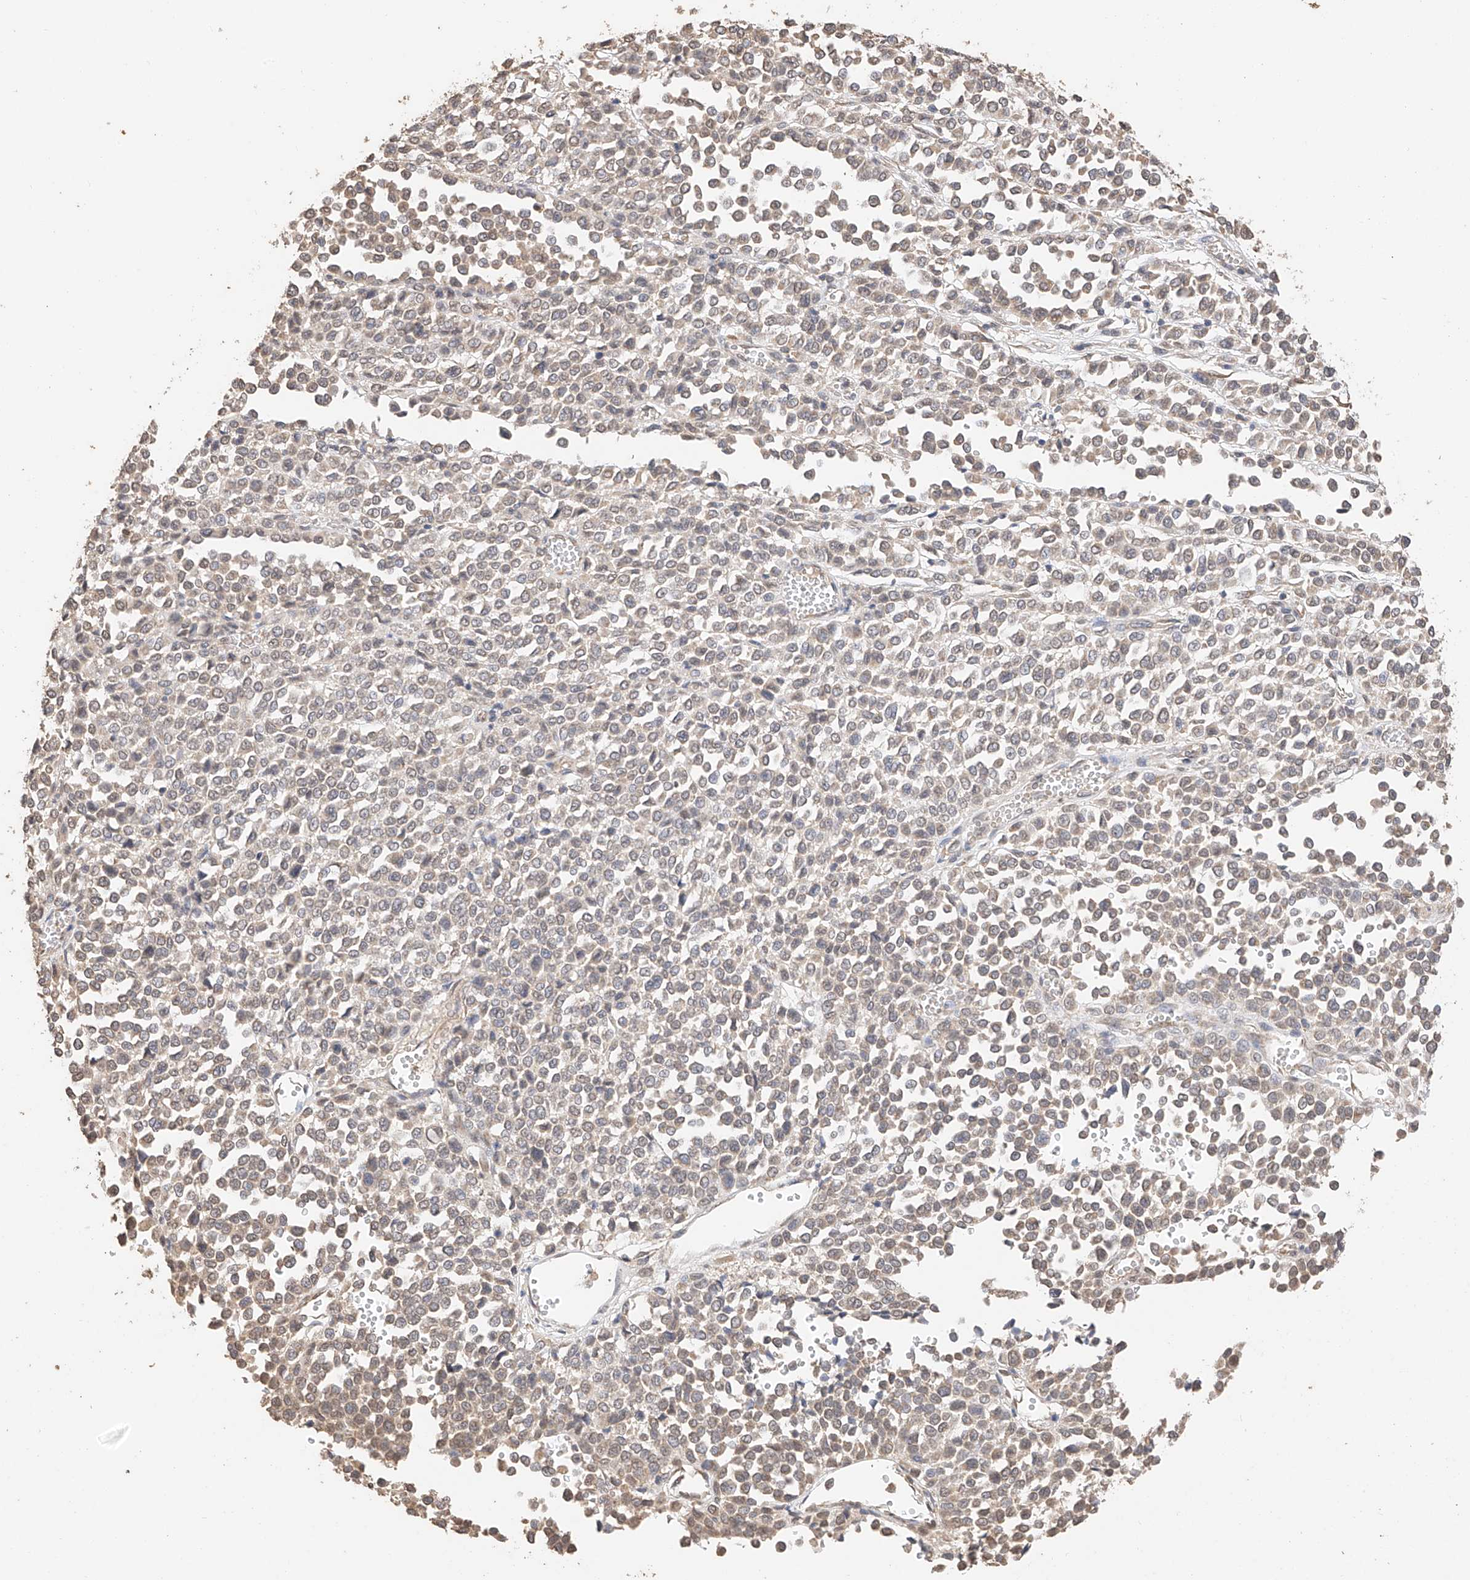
{"staining": {"intensity": "weak", "quantity": "25%-75%", "location": "cytoplasmic/membranous"}, "tissue": "melanoma", "cell_type": "Tumor cells", "image_type": "cancer", "snomed": [{"axis": "morphology", "description": "Malignant melanoma, Metastatic site"}, {"axis": "topography", "description": "Pancreas"}], "caption": "Protein staining of melanoma tissue reveals weak cytoplasmic/membranous positivity in about 25%-75% of tumor cells.", "gene": "IL22RA2", "patient": {"sex": "female", "age": 30}}